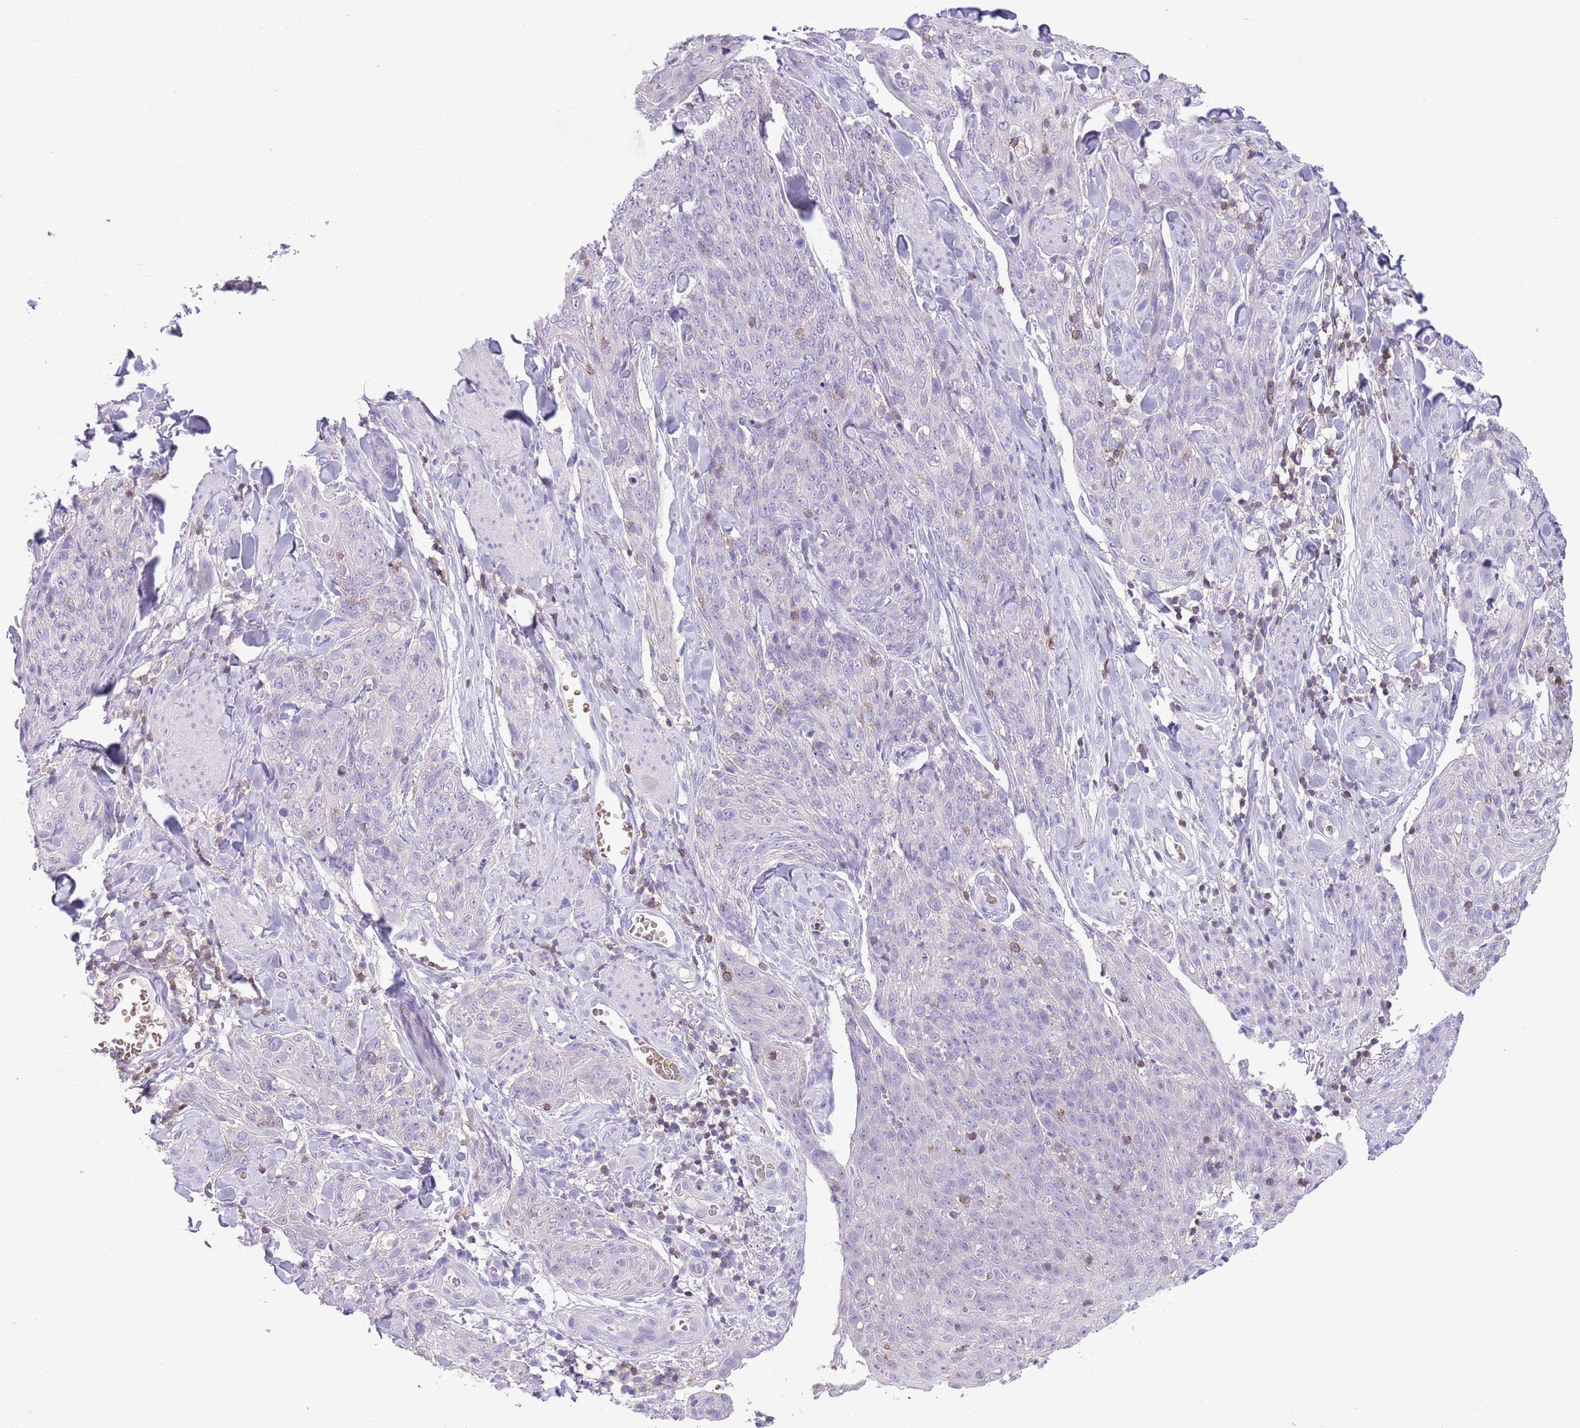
{"staining": {"intensity": "negative", "quantity": "none", "location": "none"}, "tissue": "skin cancer", "cell_type": "Tumor cells", "image_type": "cancer", "snomed": [{"axis": "morphology", "description": "Squamous cell carcinoma, NOS"}, {"axis": "topography", "description": "Skin"}, {"axis": "topography", "description": "Vulva"}], "caption": "Immunohistochemistry (IHC) image of neoplastic tissue: human skin cancer stained with DAB reveals no significant protein expression in tumor cells. The staining is performed using DAB brown chromogen with nuclei counter-stained in using hematoxylin.", "gene": "OR4Q3", "patient": {"sex": "female", "age": 85}}